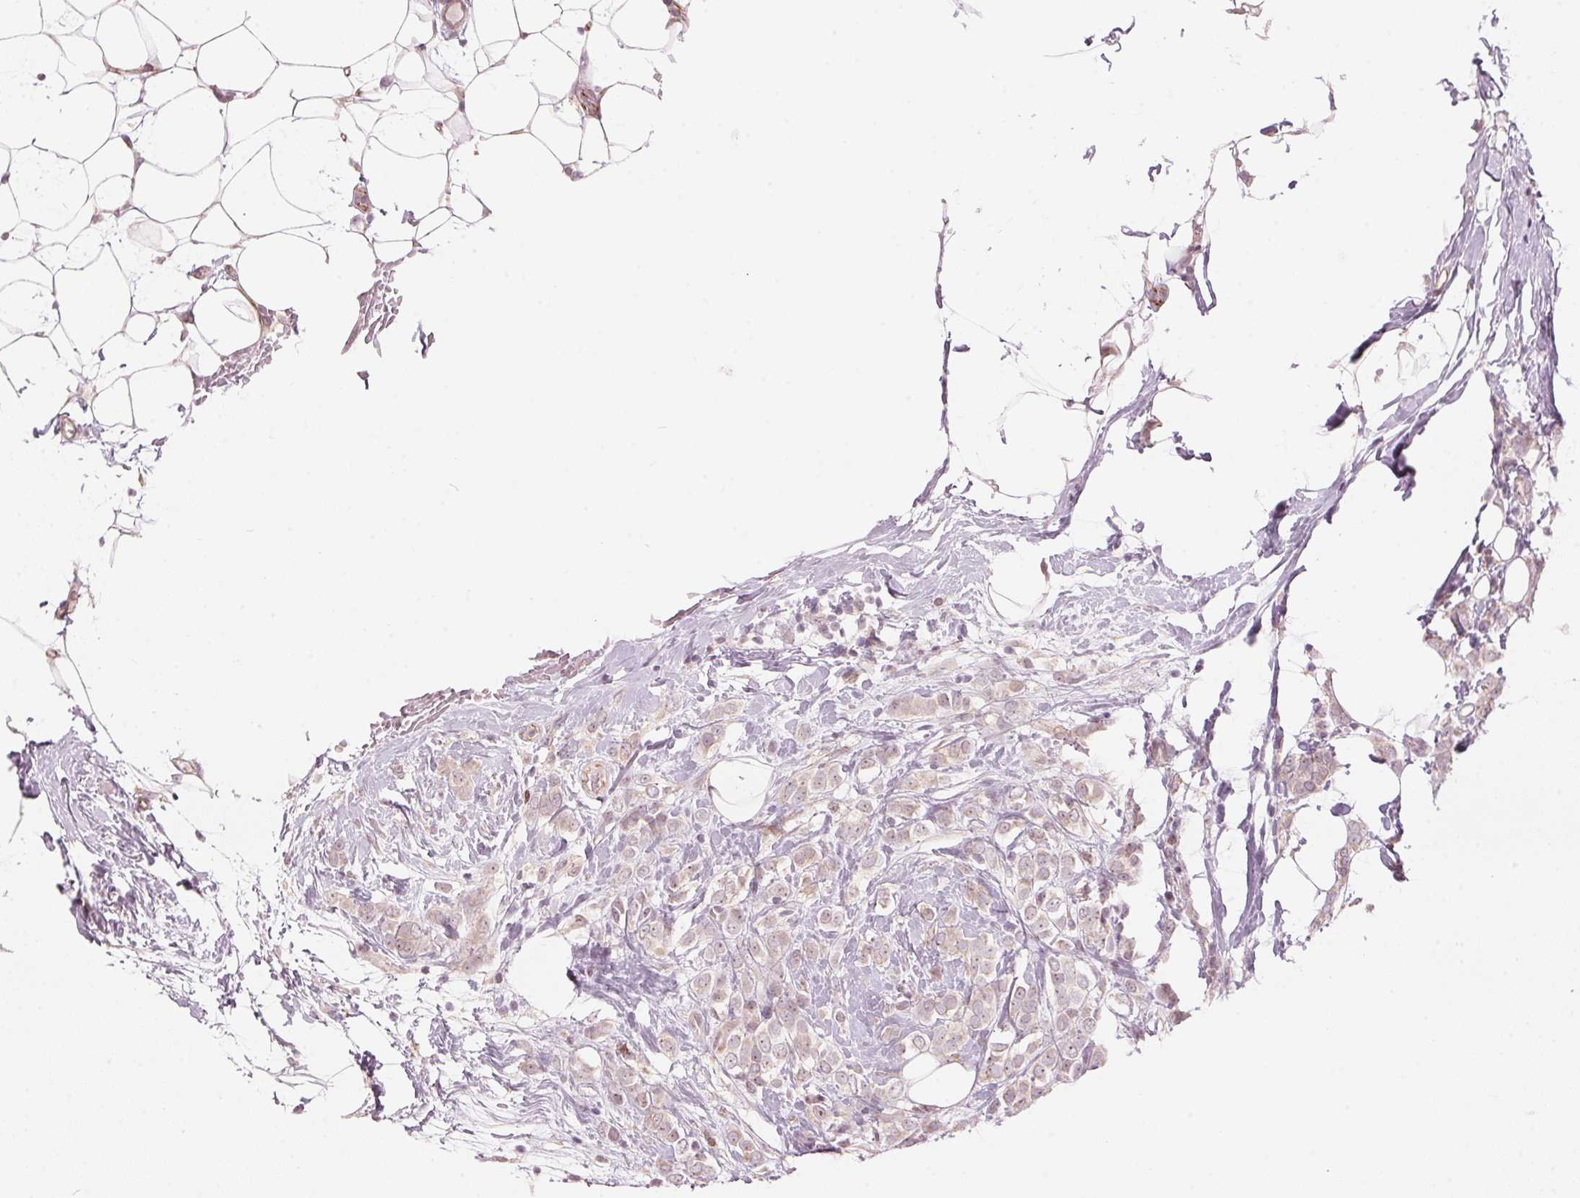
{"staining": {"intensity": "negative", "quantity": "none", "location": "none"}, "tissue": "breast cancer", "cell_type": "Tumor cells", "image_type": "cancer", "snomed": [{"axis": "morphology", "description": "Lobular carcinoma"}, {"axis": "topography", "description": "Breast"}], "caption": "The histopathology image displays no staining of tumor cells in breast lobular carcinoma.", "gene": "TMED6", "patient": {"sex": "female", "age": 49}}